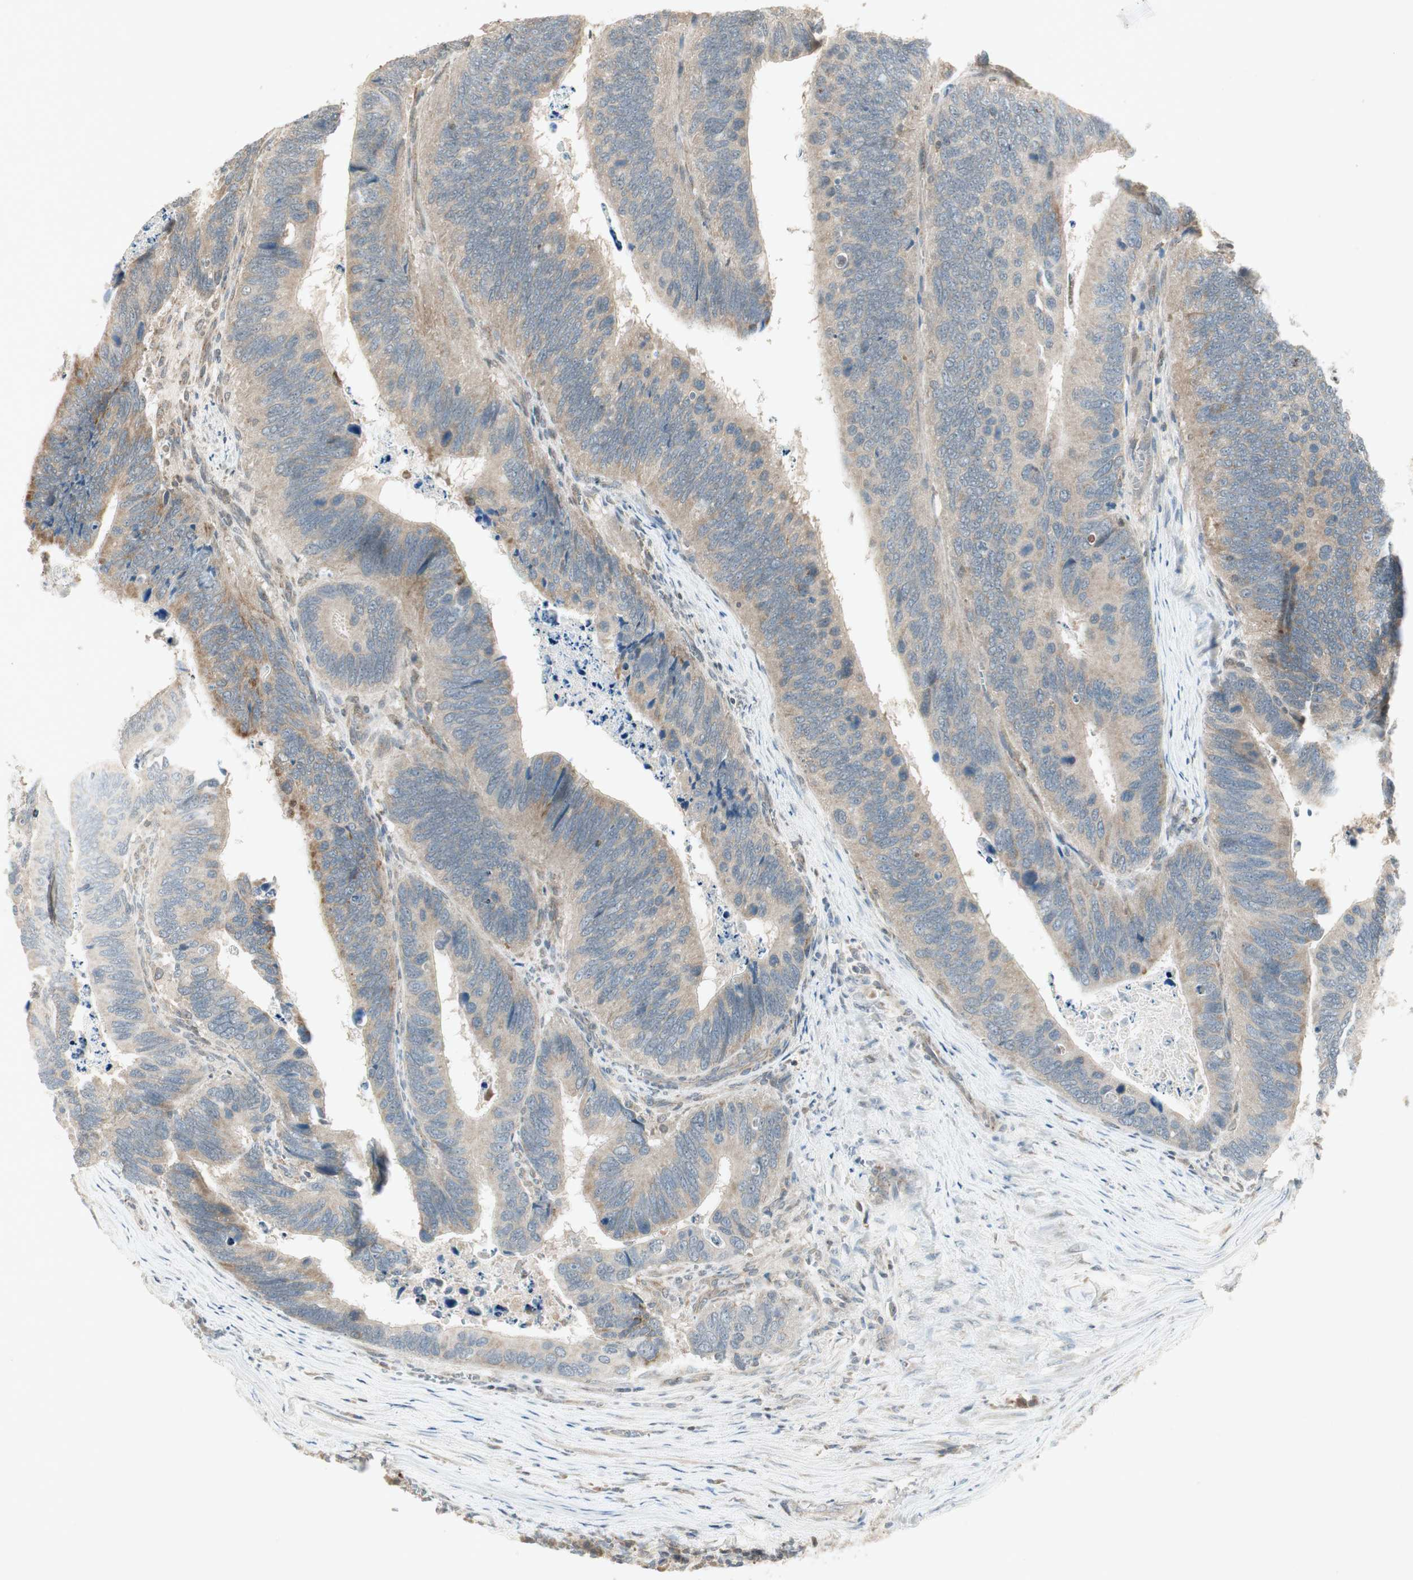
{"staining": {"intensity": "weak", "quantity": ">75%", "location": "cytoplasmic/membranous"}, "tissue": "colorectal cancer", "cell_type": "Tumor cells", "image_type": "cancer", "snomed": [{"axis": "morphology", "description": "Adenocarcinoma, NOS"}, {"axis": "topography", "description": "Colon"}], "caption": "Protein expression analysis of human colorectal adenocarcinoma reveals weak cytoplasmic/membranous positivity in about >75% of tumor cells.", "gene": "USP2", "patient": {"sex": "male", "age": 72}}